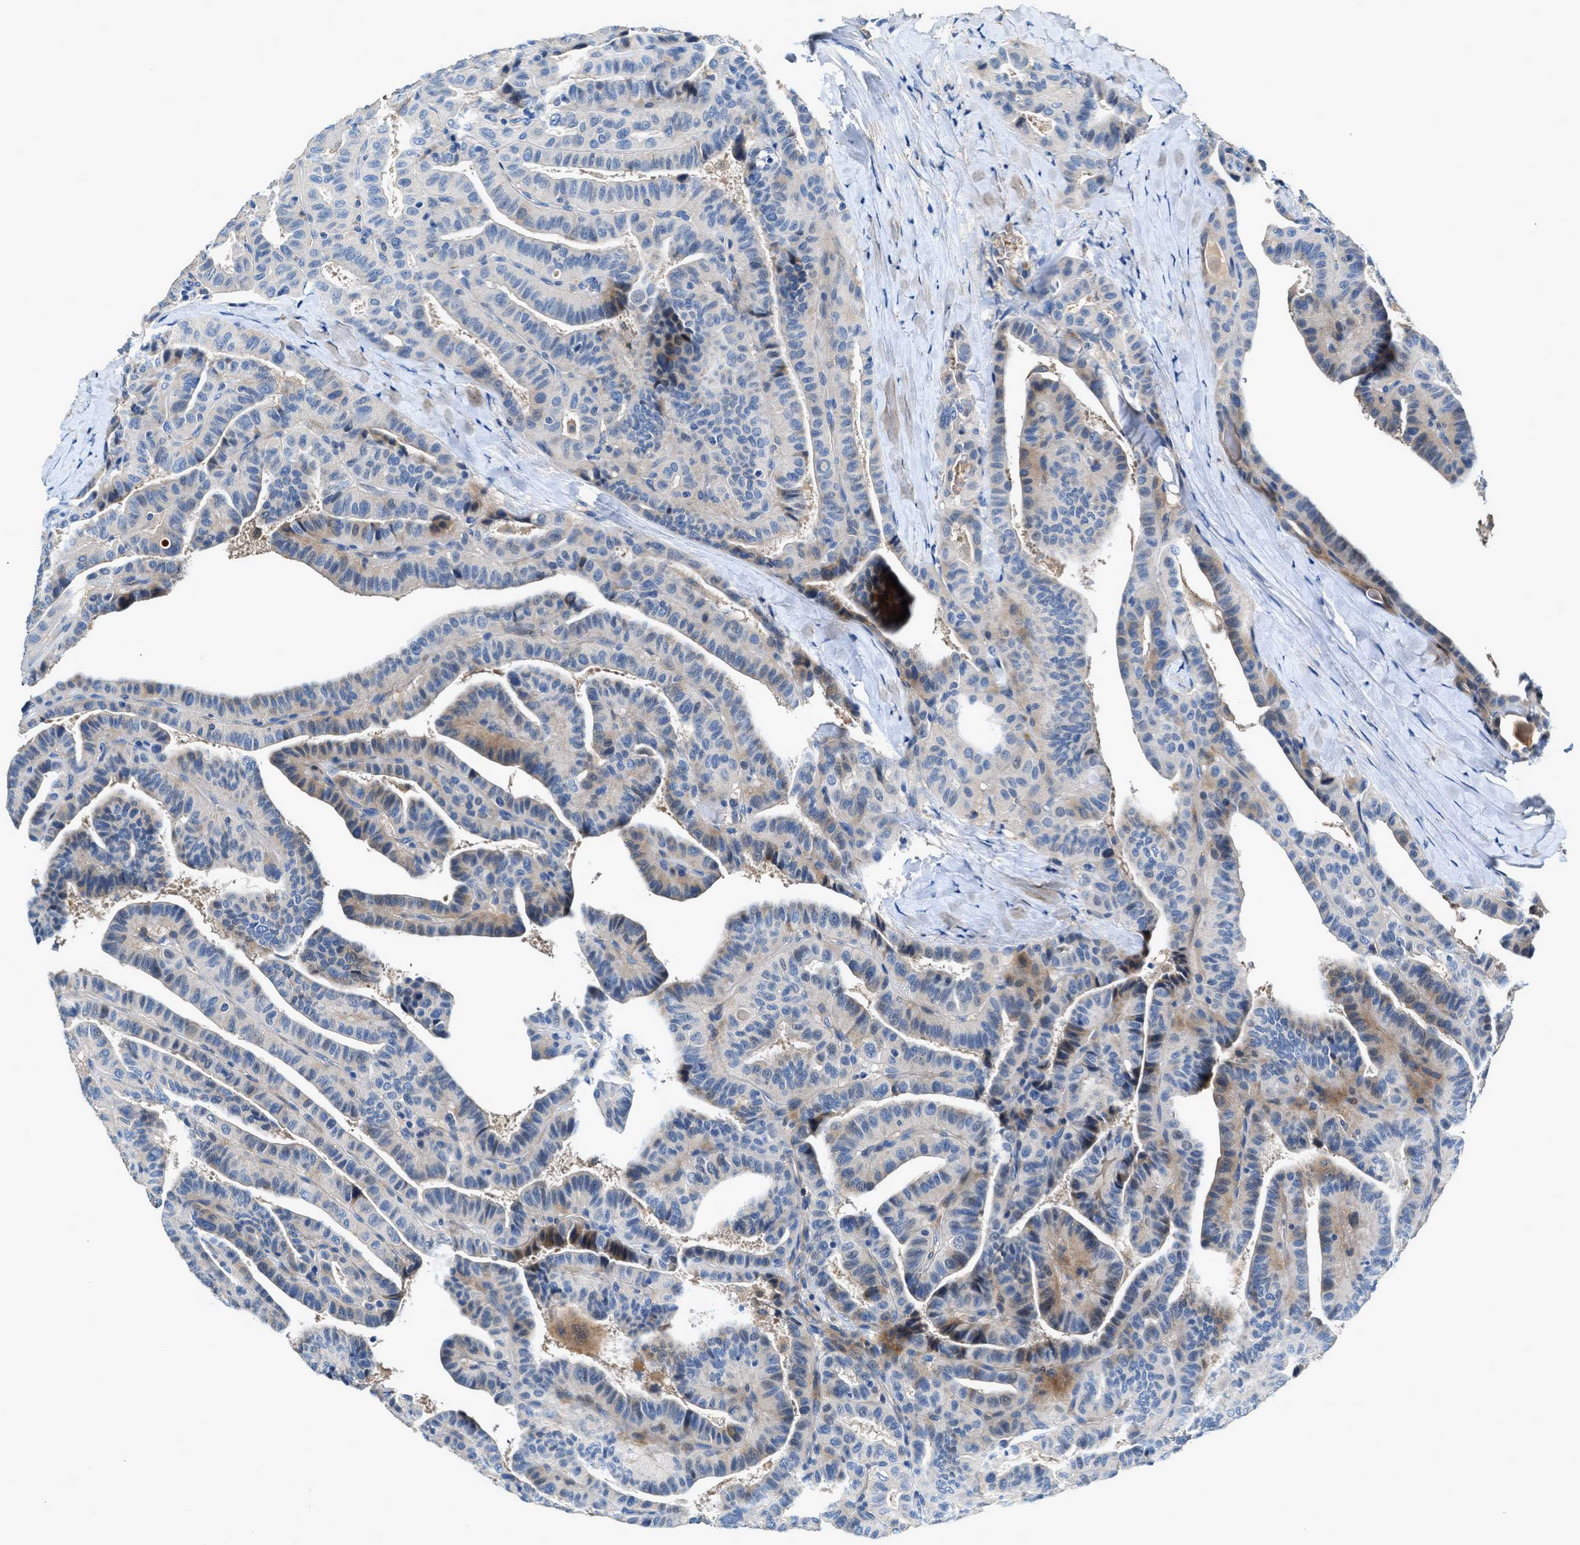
{"staining": {"intensity": "weak", "quantity": "<25%", "location": "cytoplasmic/membranous"}, "tissue": "thyroid cancer", "cell_type": "Tumor cells", "image_type": "cancer", "snomed": [{"axis": "morphology", "description": "Papillary adenocarcinoma, NOS"}, {"axis": "topography", "description": "Thyroid gland"}], "caption": "Photomicrograph shows no protein staining in tumor cells of thyroid papillary adenocarcinoma tissue.", "gene": "RWDD2B", "patient": {"sex": "male", "age": 77}}